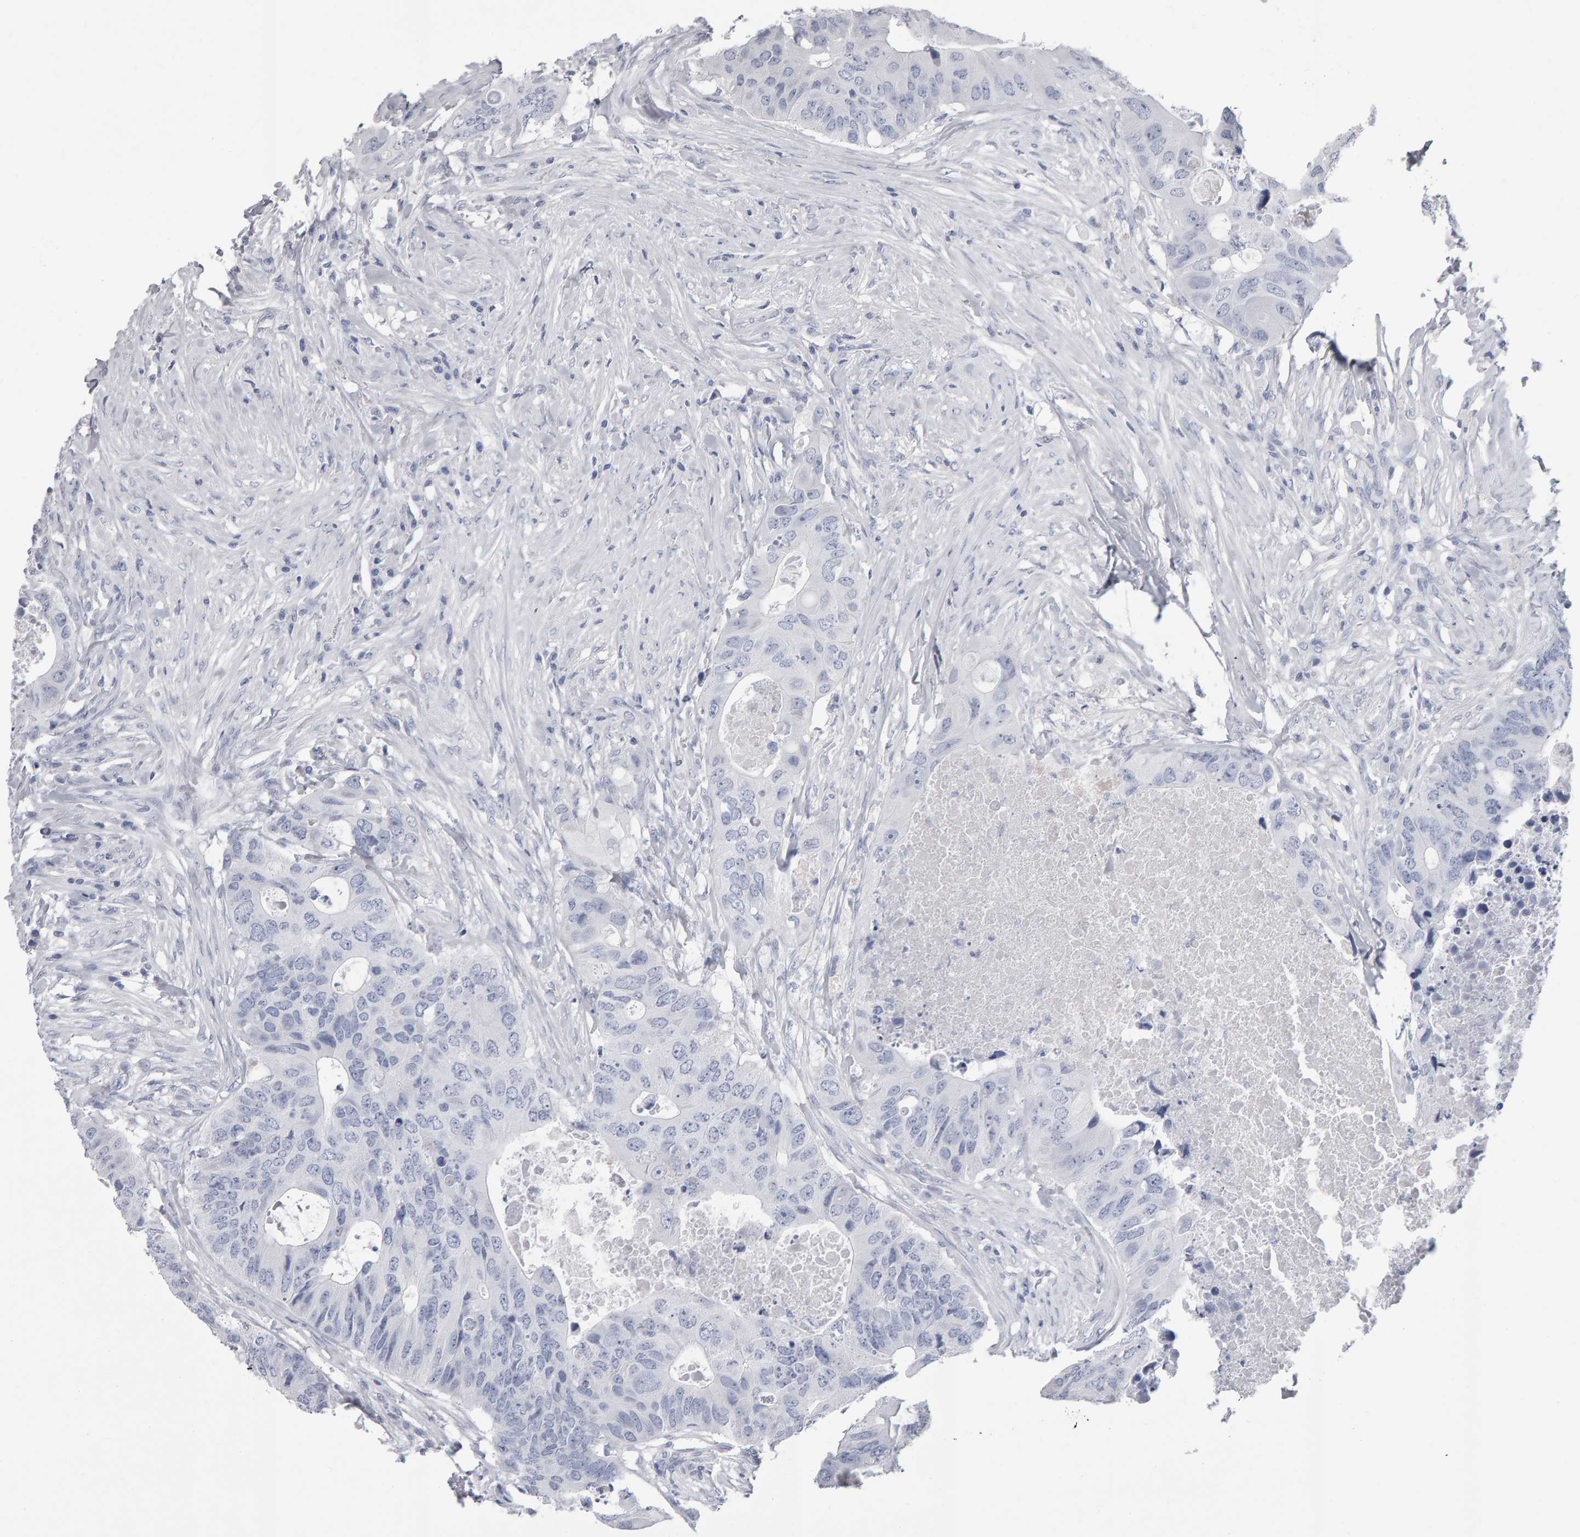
{"staining": {"intensity": "negative", "quantity": "none", "location": "none"}, "tissue": "colorectal cancer", "cell_type": "Tumor cells", "image_type": "cancer", "snomed": [{"axis": "morphology", "description": "Adenocarcinoma, NOS"}, {"axis": "topography", "description": "Colon"}], "caption": "A micrograph of colorectal cancer (adenocarcinoma) stained for a protein reveals no brown staining in tumor cells. (DAB (3,3'-diaminobenzidine) IHC visualized using brightfield microscopy, high magnification).", "gene": "NCDN", "patient": {"sex": "male", "age": 71}}